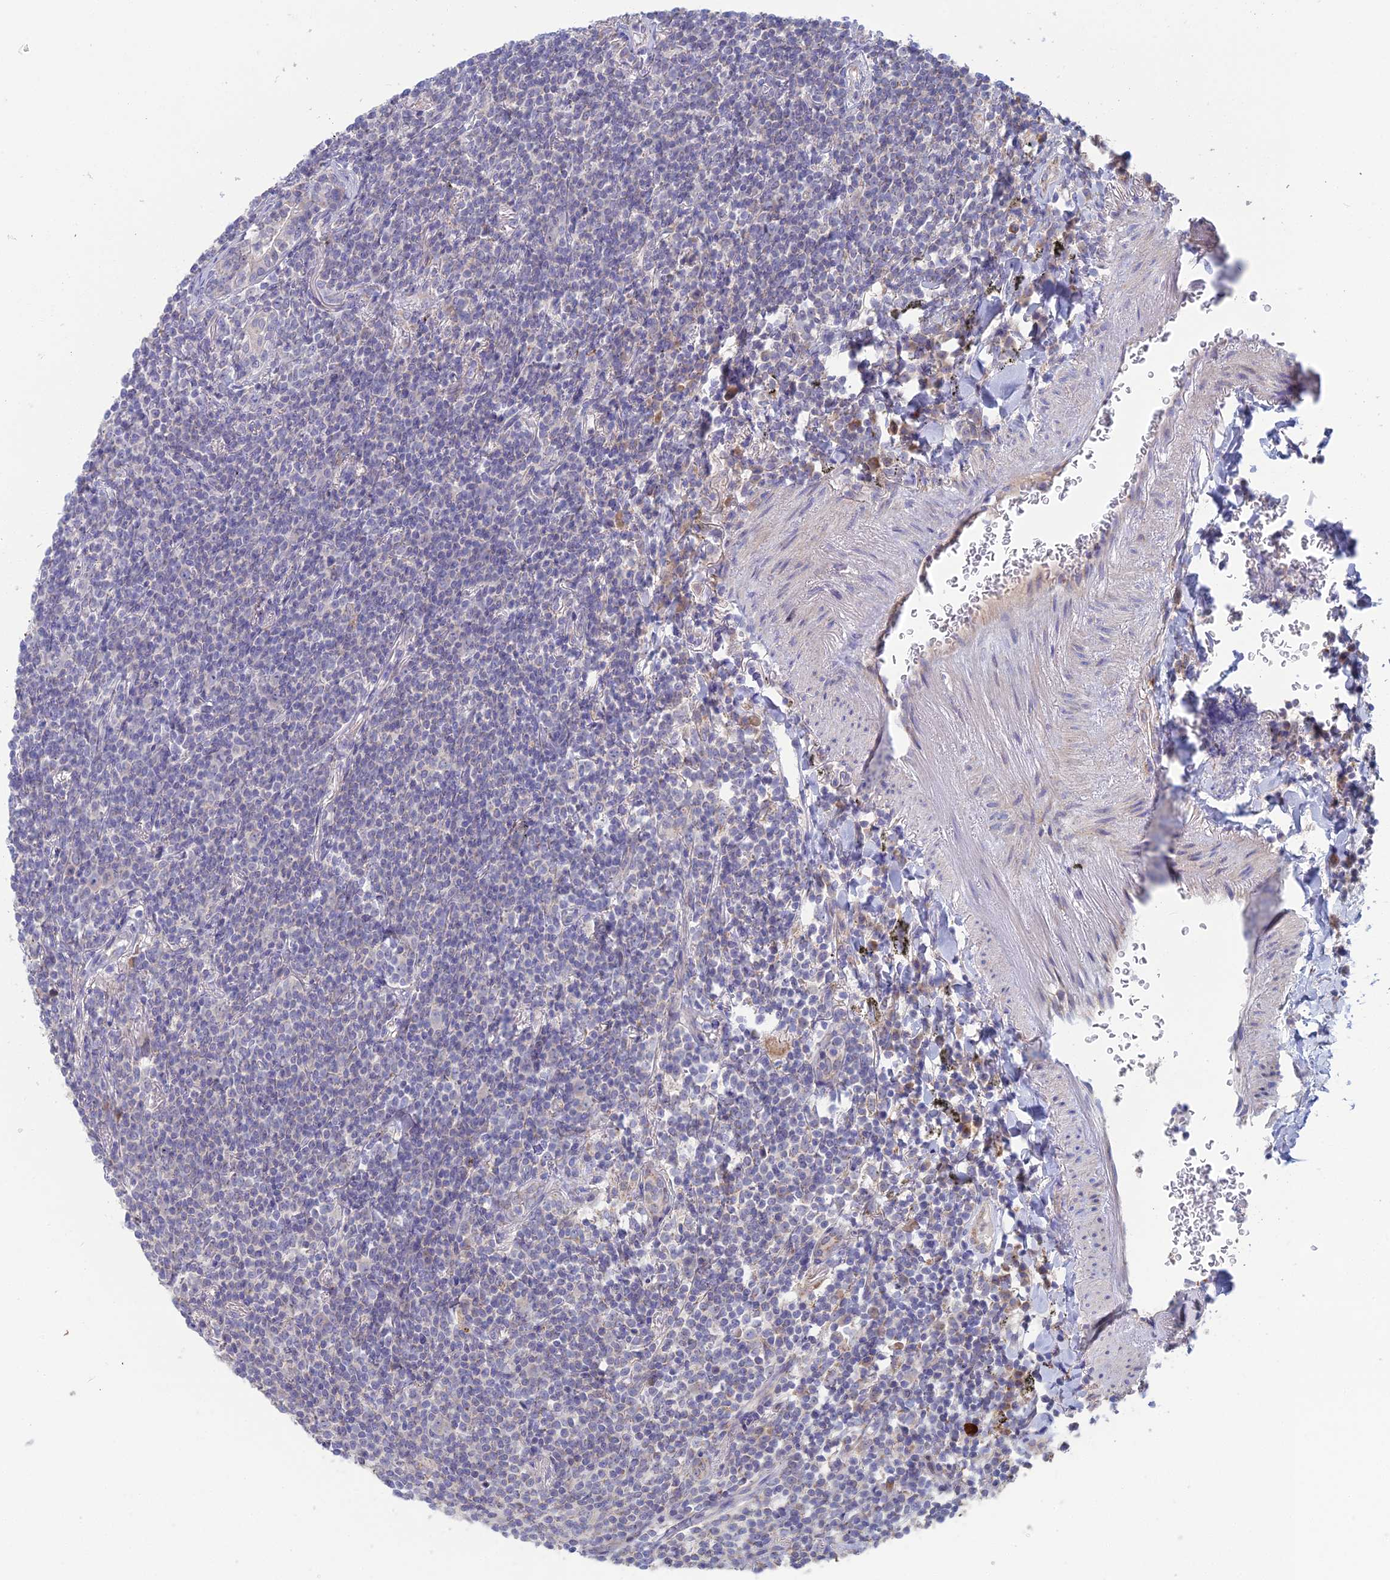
{"staining": {"intensity": "negative", "quantity": "none", "location": "none"}, "tissue": "lymphoma", "cell_type": "Tumor cells", "image_type": "cancer", "snomed": [{"axis": "morphology", "description": "Malignant lymphoma, non-Hodgkin's type, Low grade"}, {"axis": "topography", "description": "Lung"}], "caption": "Tumor cells show no significant staining in malignant lymphoma, non-Hodgkin's type (low-grade).", "gene": "ARL16", "patient": {"sex": "female", "age": 71}}